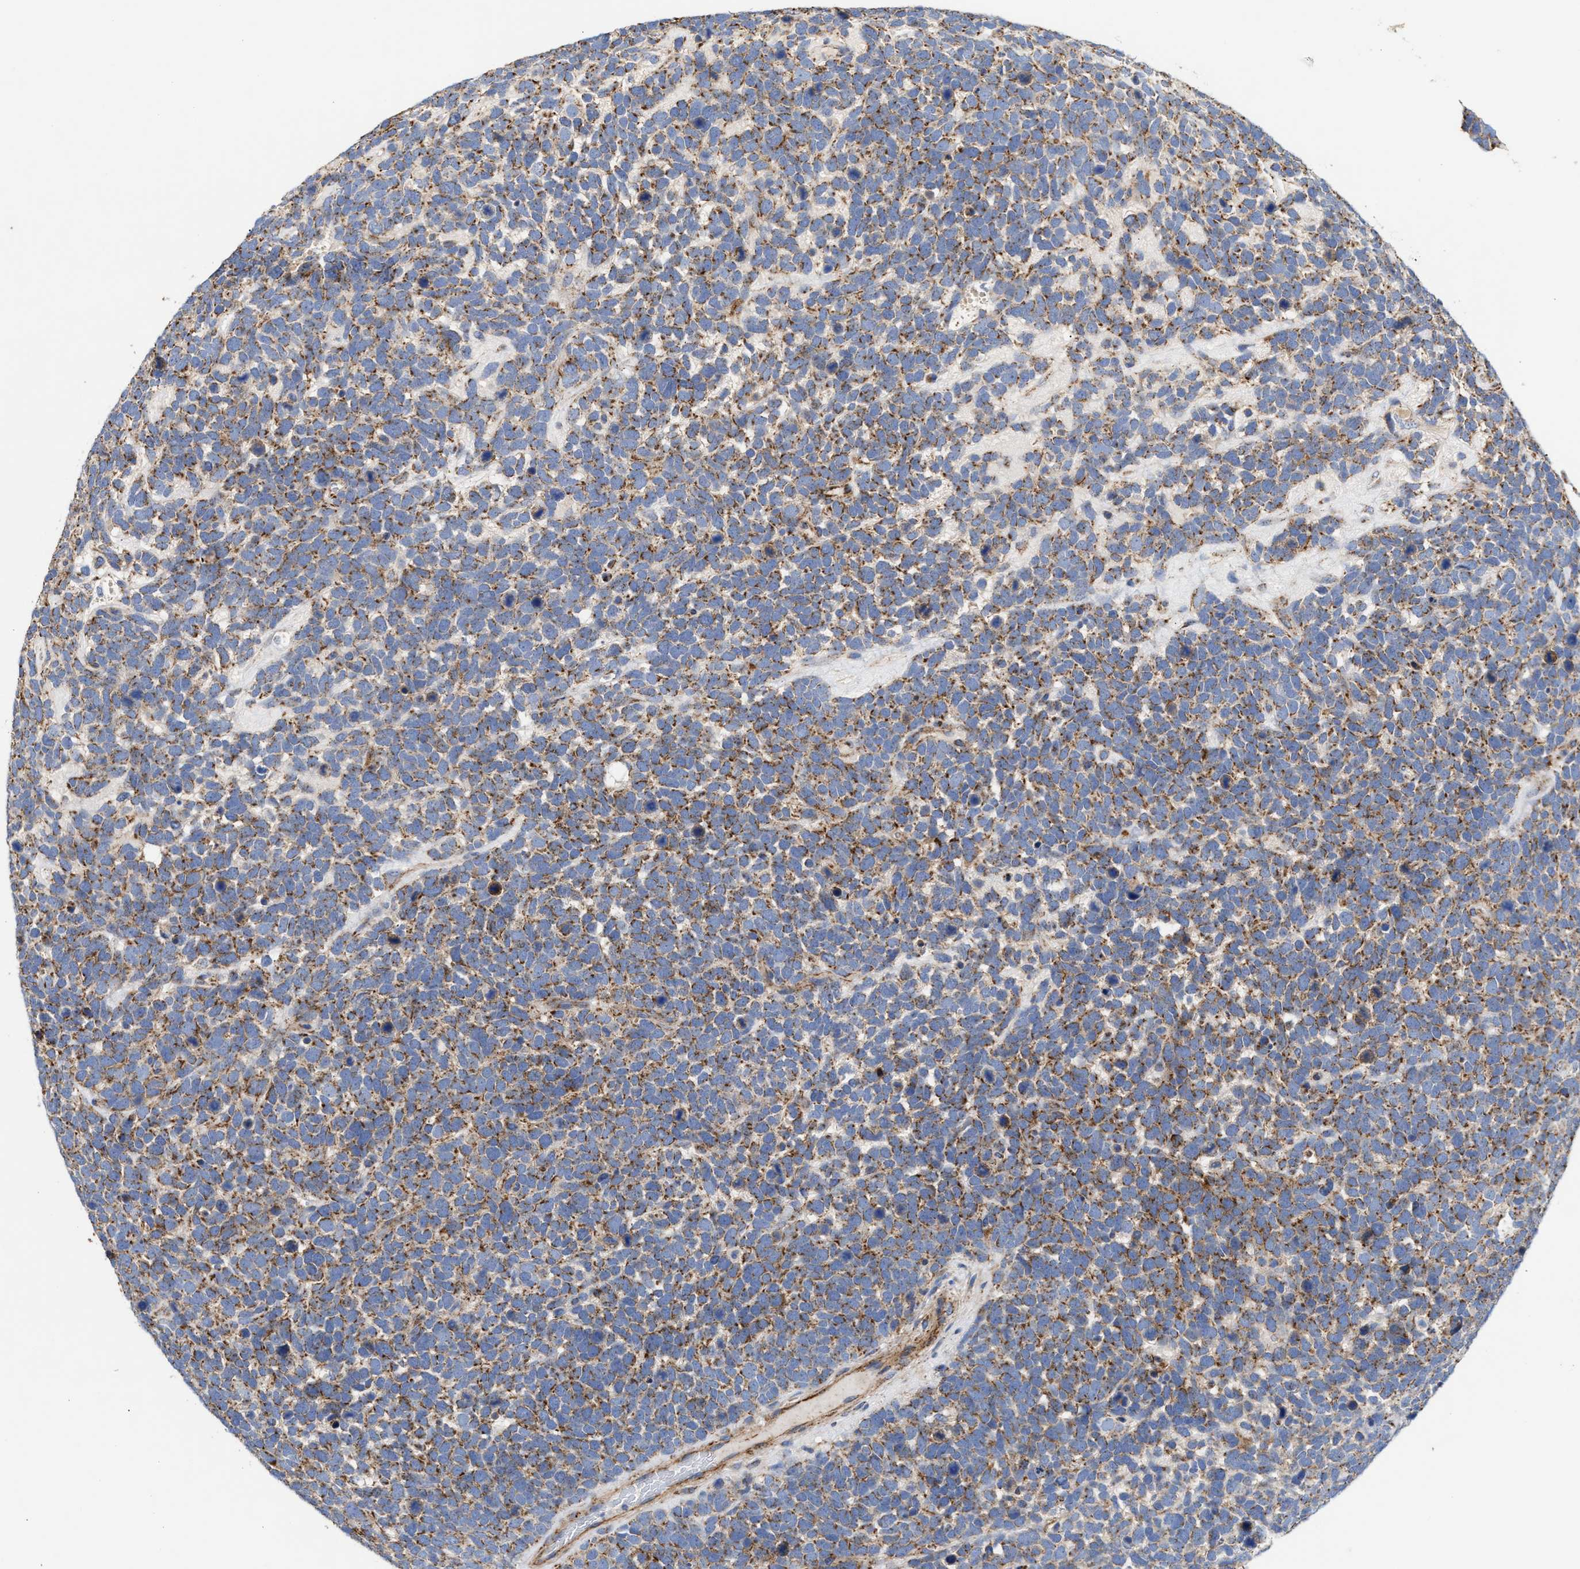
{"staining": {"intensity": "moderate", "quantity": ">75%", "location": "cytoplasmic/membranous"}, "tissue": "urothelial cancer", "cell_type": "Tumor cells", "image_type": "cancer", "snomed": [{"axis": "morphology", "description": "Urothelial carcinoma, High grade"}, {"axis": "topography", "description": "Urinary bladder"}], "caption": "Tumor cells demonstrate medium levels of moderate cytoplasmic/membranous positivity in about >75% of cells in human urothelial cancer.", "gene": "MECR", "patient": {"sex": "female", "age": 82}}